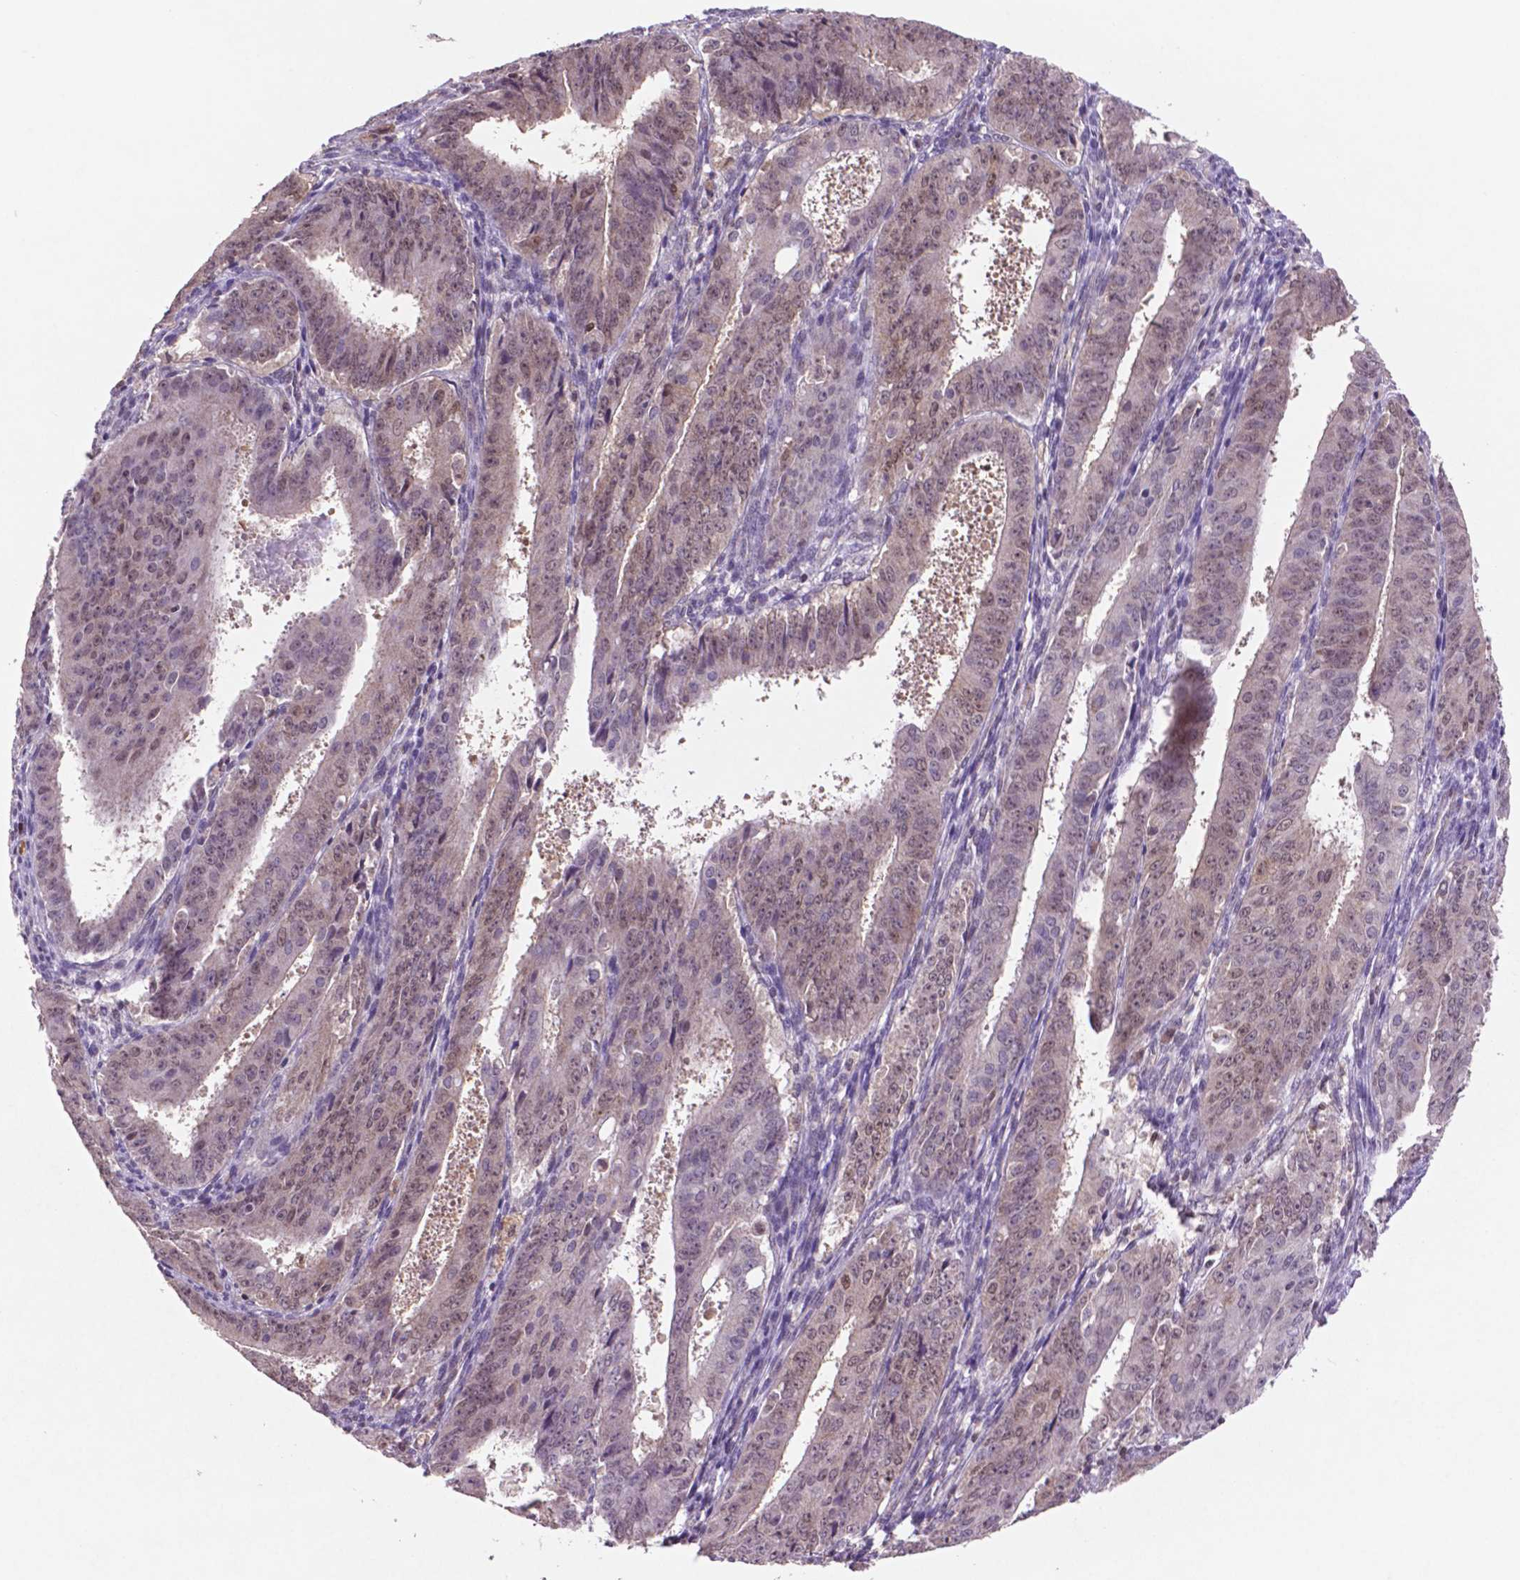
{"staining": {"intensity": "weak", "quantity": "<25%", "location": "nuclear"}, "tissue": "ovarian cancer", "cell_type": "Tumor cells", "image_type": "cancer", "snomed": [{"axis": "morphology", "description": "Carcinoma, endometroid"}, {"axis": "topography", "description": "Ovary"}], "caption": "A high-resolution image shows IHC staining of ovarian cancer, which displays no significant positivity in tumor cells.", "gene": "GLRX", "patient": {"sex": "female", "age": 42}}